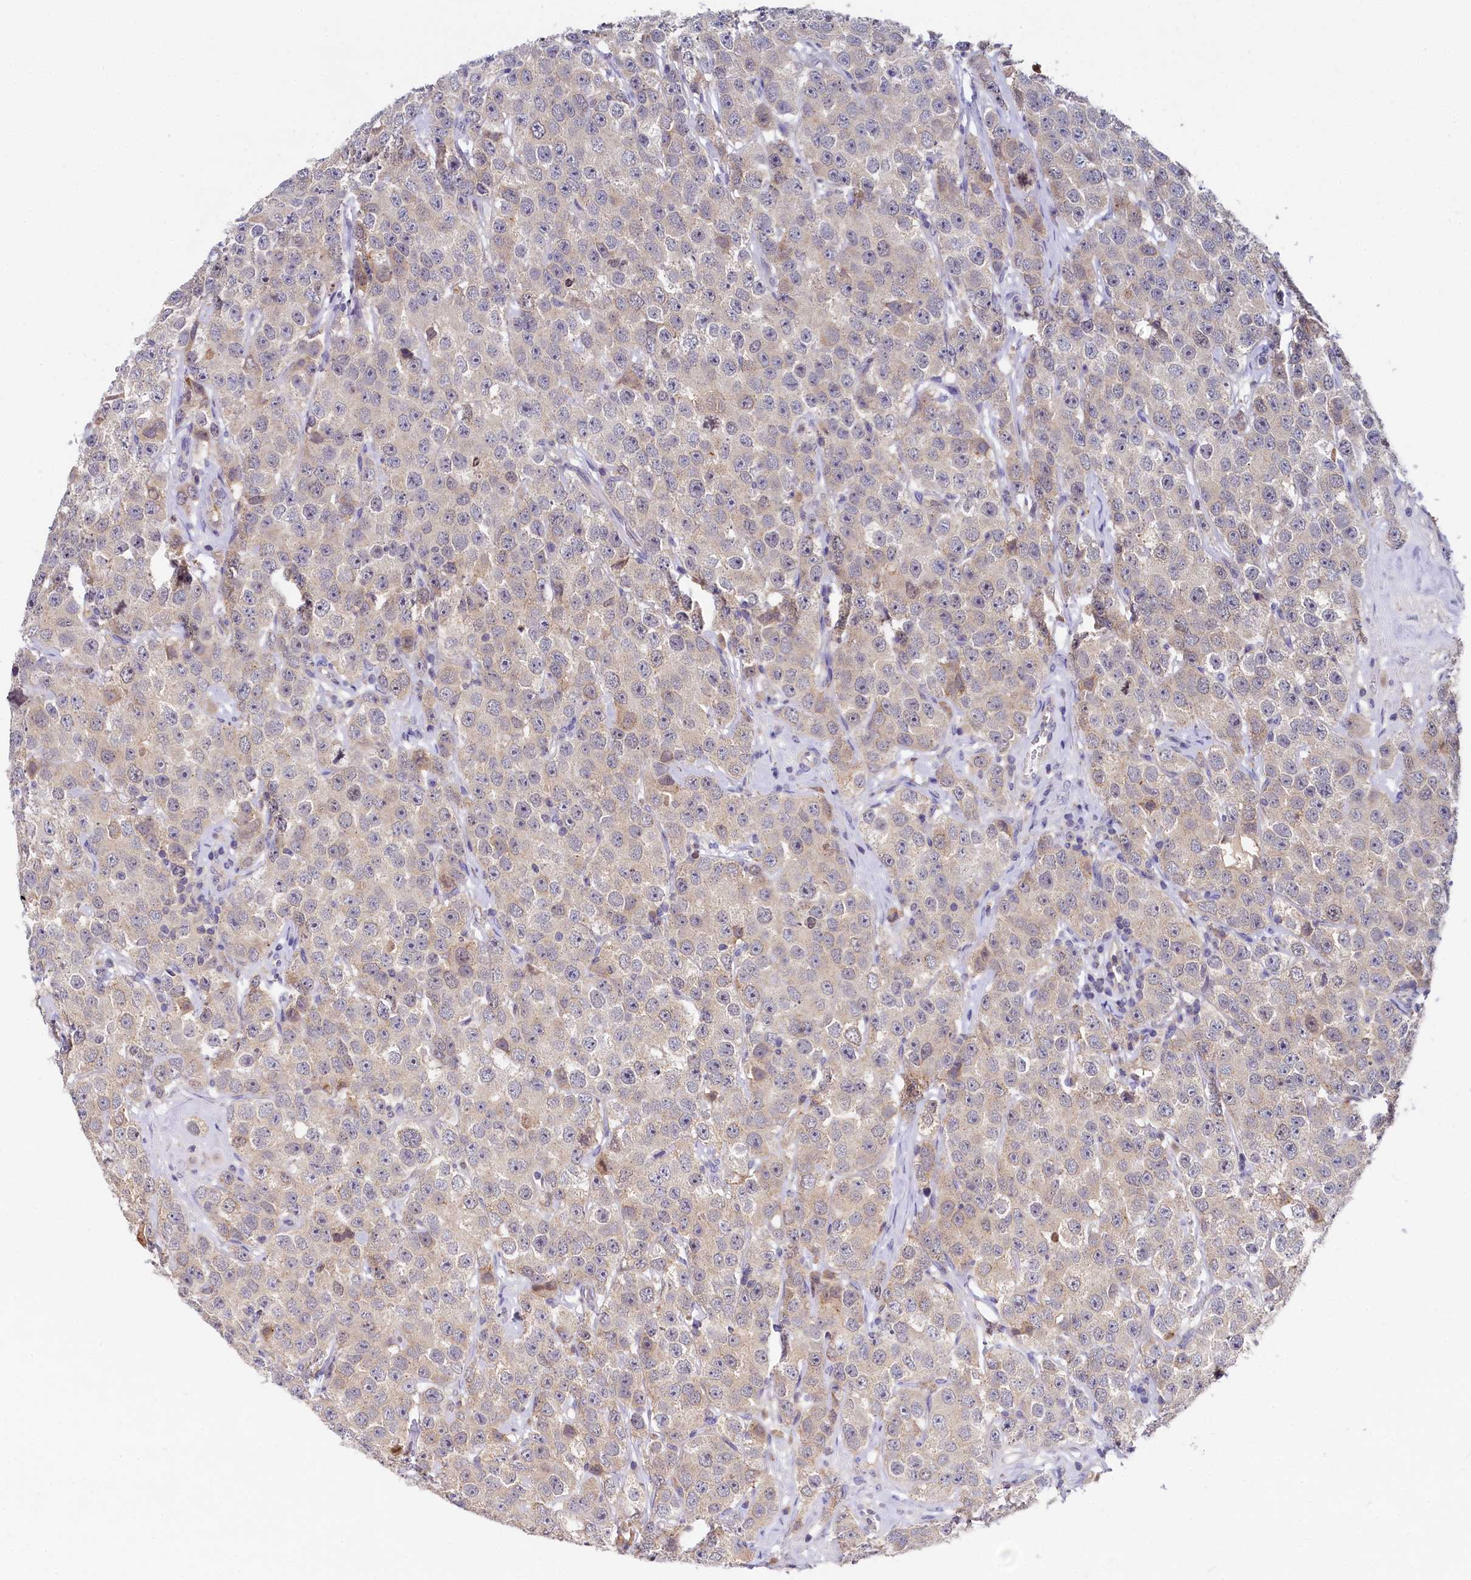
{"staining": {"intensity": "weak", "quantity": "<25%", "location": "cytoplasmic/membranous"}, "tissue": "testis cancer", "cell_type": "Tumor cells", "image_type": "cancer", "snomed": [{"axis": "morphology", "description": "Seminoma, NOS"}, {"axis": "topography", "description": "Testis"}], "caption": "Immunohistochemical staining of human testis cancer demonstrates no significant positivity in tumor cells. (DAB (3,3'-diaminobenzidine) IHC with hematoxylin counter stain).", "gene": "SPINK9", "patient": {"sex": "male", "age": 28}}